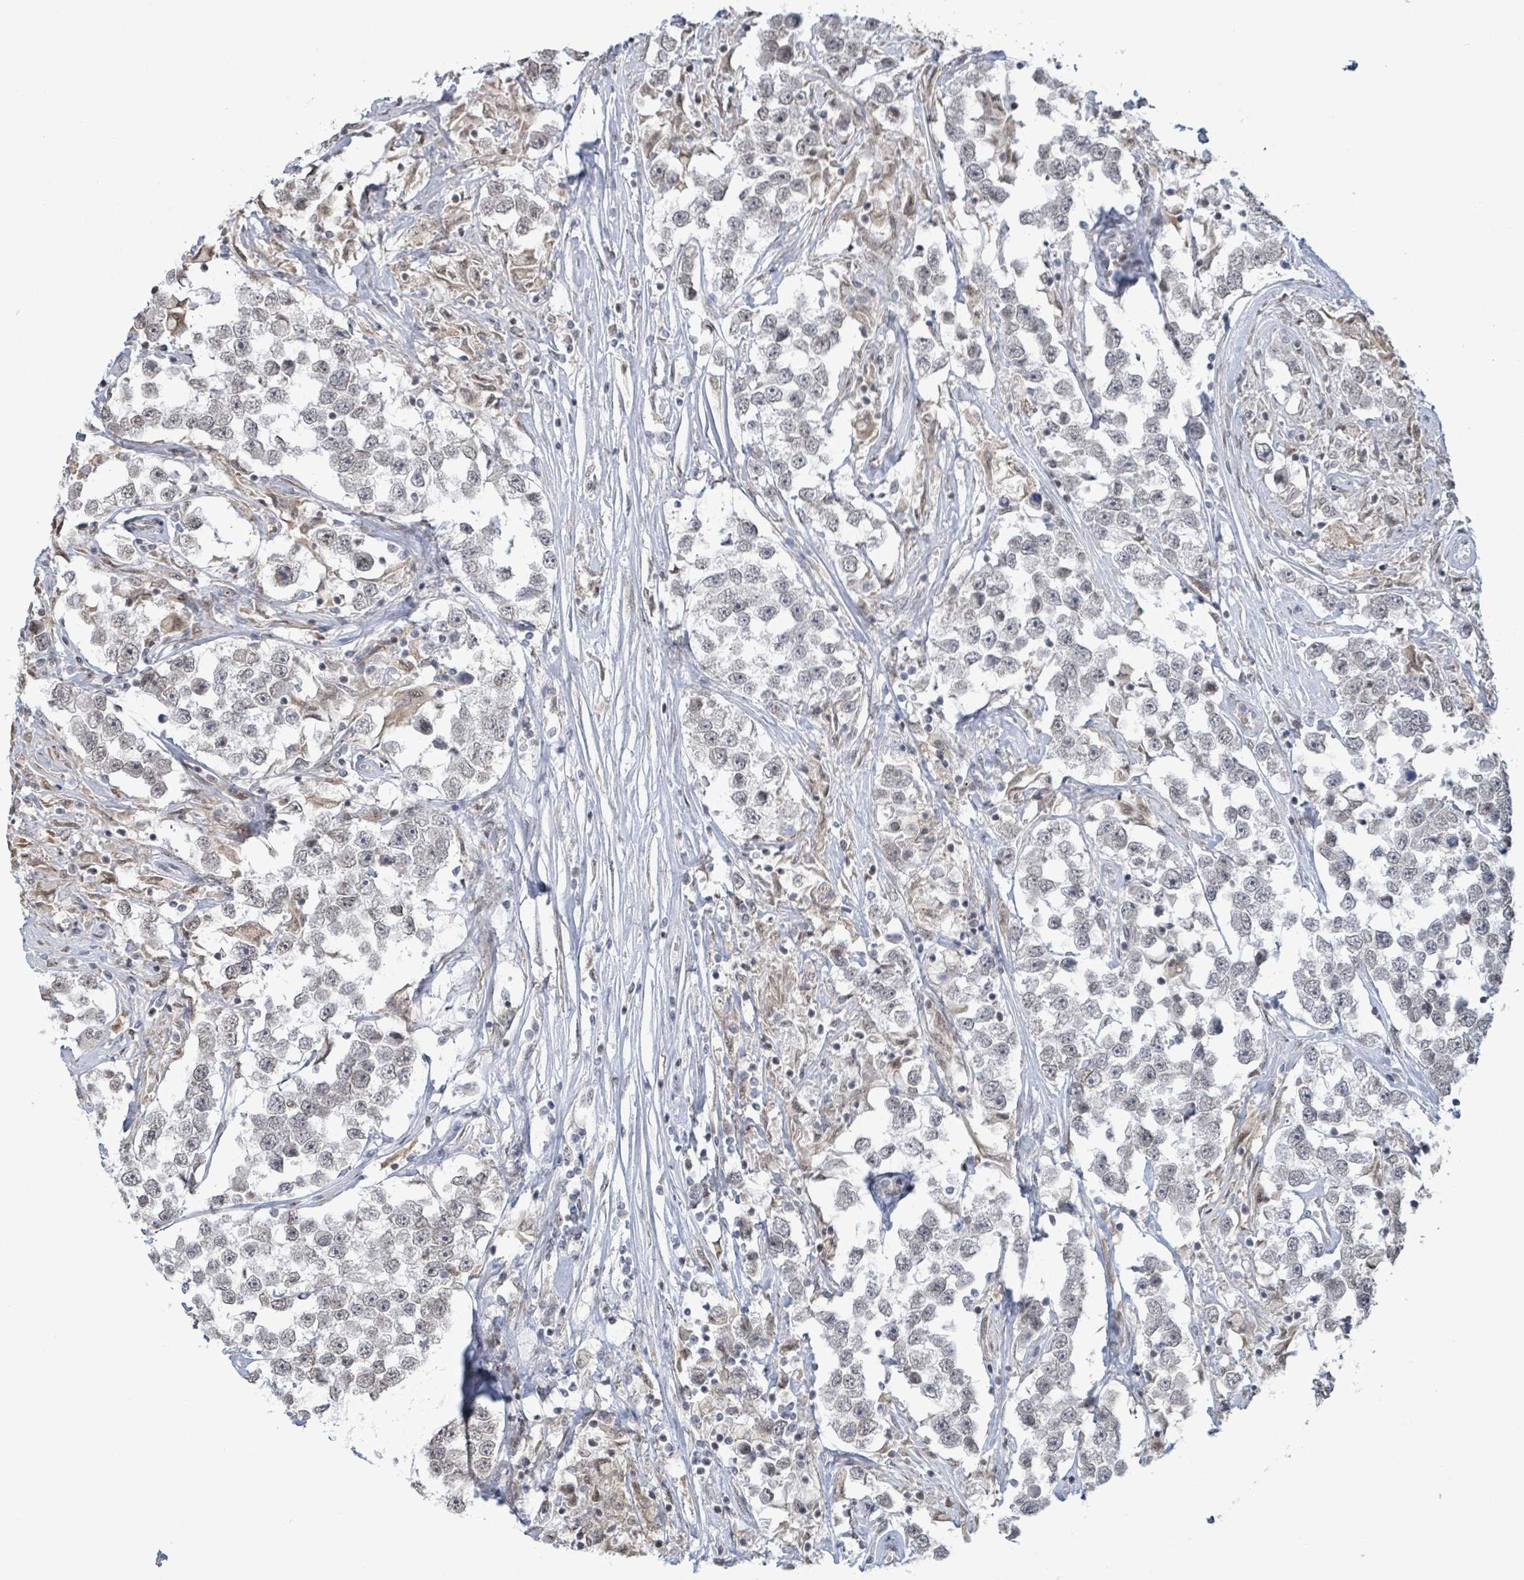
{"staining": {"intensity": "negative", "quantity": "none", "location": "none"}, "tissue": "testis cancer", "cell_type": "Tumor cells", "image_type": "cancer", "snomed": [{"axis": "morphology", "description": "Seminoma, NOS"}, {"axis": "topography", "description": "Testis"}], "caption": "Photomicrograph shows no significant protein expression in tumor cells of testis cancer (seminoma). (Stains: DAB immunohistochemistry (IHC) with hematoxylin counter stain, Microscopy: brightfield microscopy at high magnification).", "gene": "SBF2", "patient": {"sex": "male", "age": 46}}